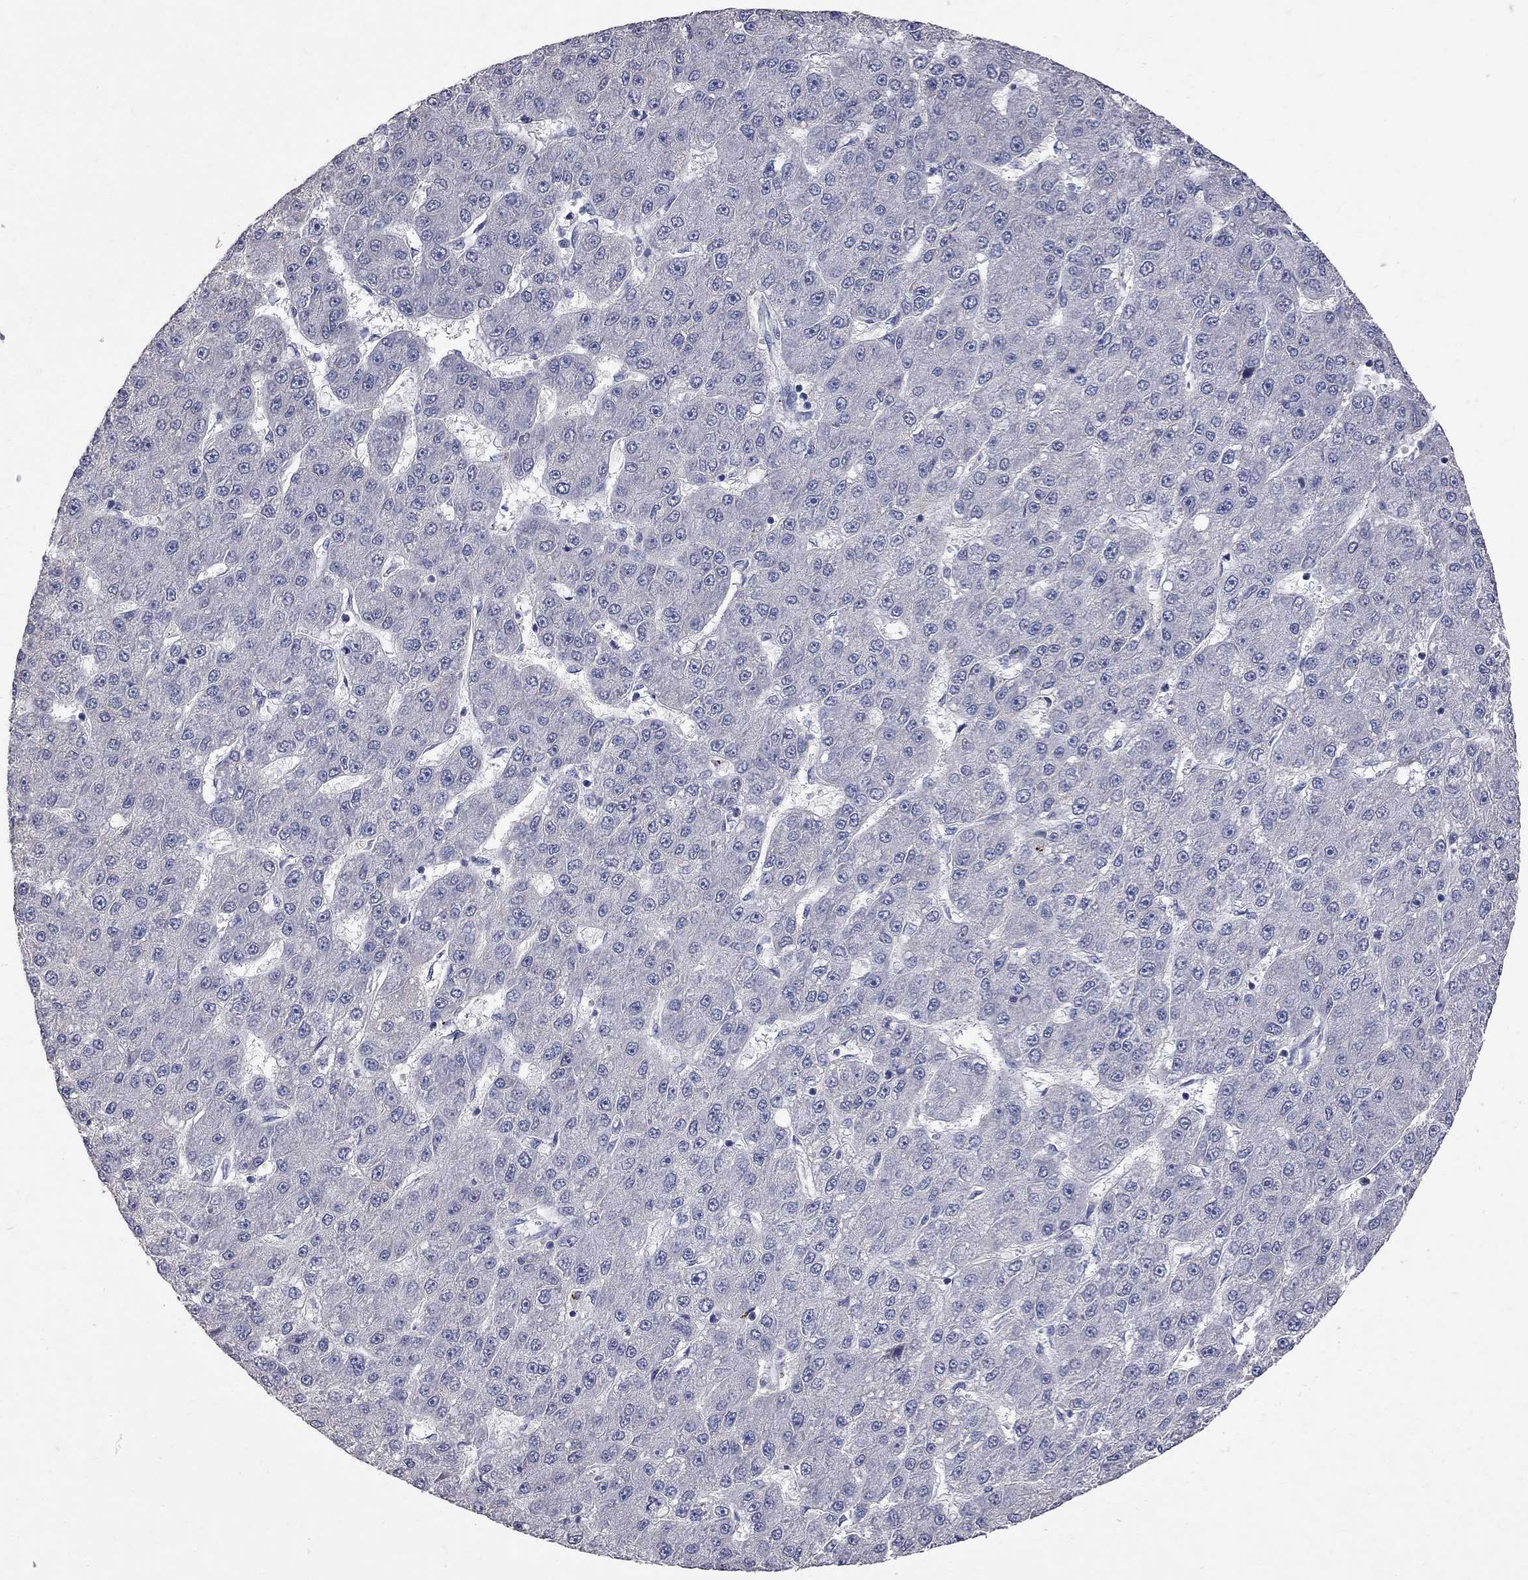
{"staining": {"intensity": "negative", "quantity": "none", "location": "none"}, "tissue": "liver cancer", "cell_type": "Tumor cells", "image_type": "cancer", "snomed": [{"axis": "morphology", "description": "Carcinoma, Hepatocellular, NOS"}, {"axis": "topography", "description": "Liver"}], "caption": "An immunohistochemistry (IHC) histopathology image of liver hepatocellular carcinoma is shown. There is no staining in tumor cells of liver hepatocellular carcinoma.", "gene": "NOS2", "patient": {"sex": "male", "age": 67}}